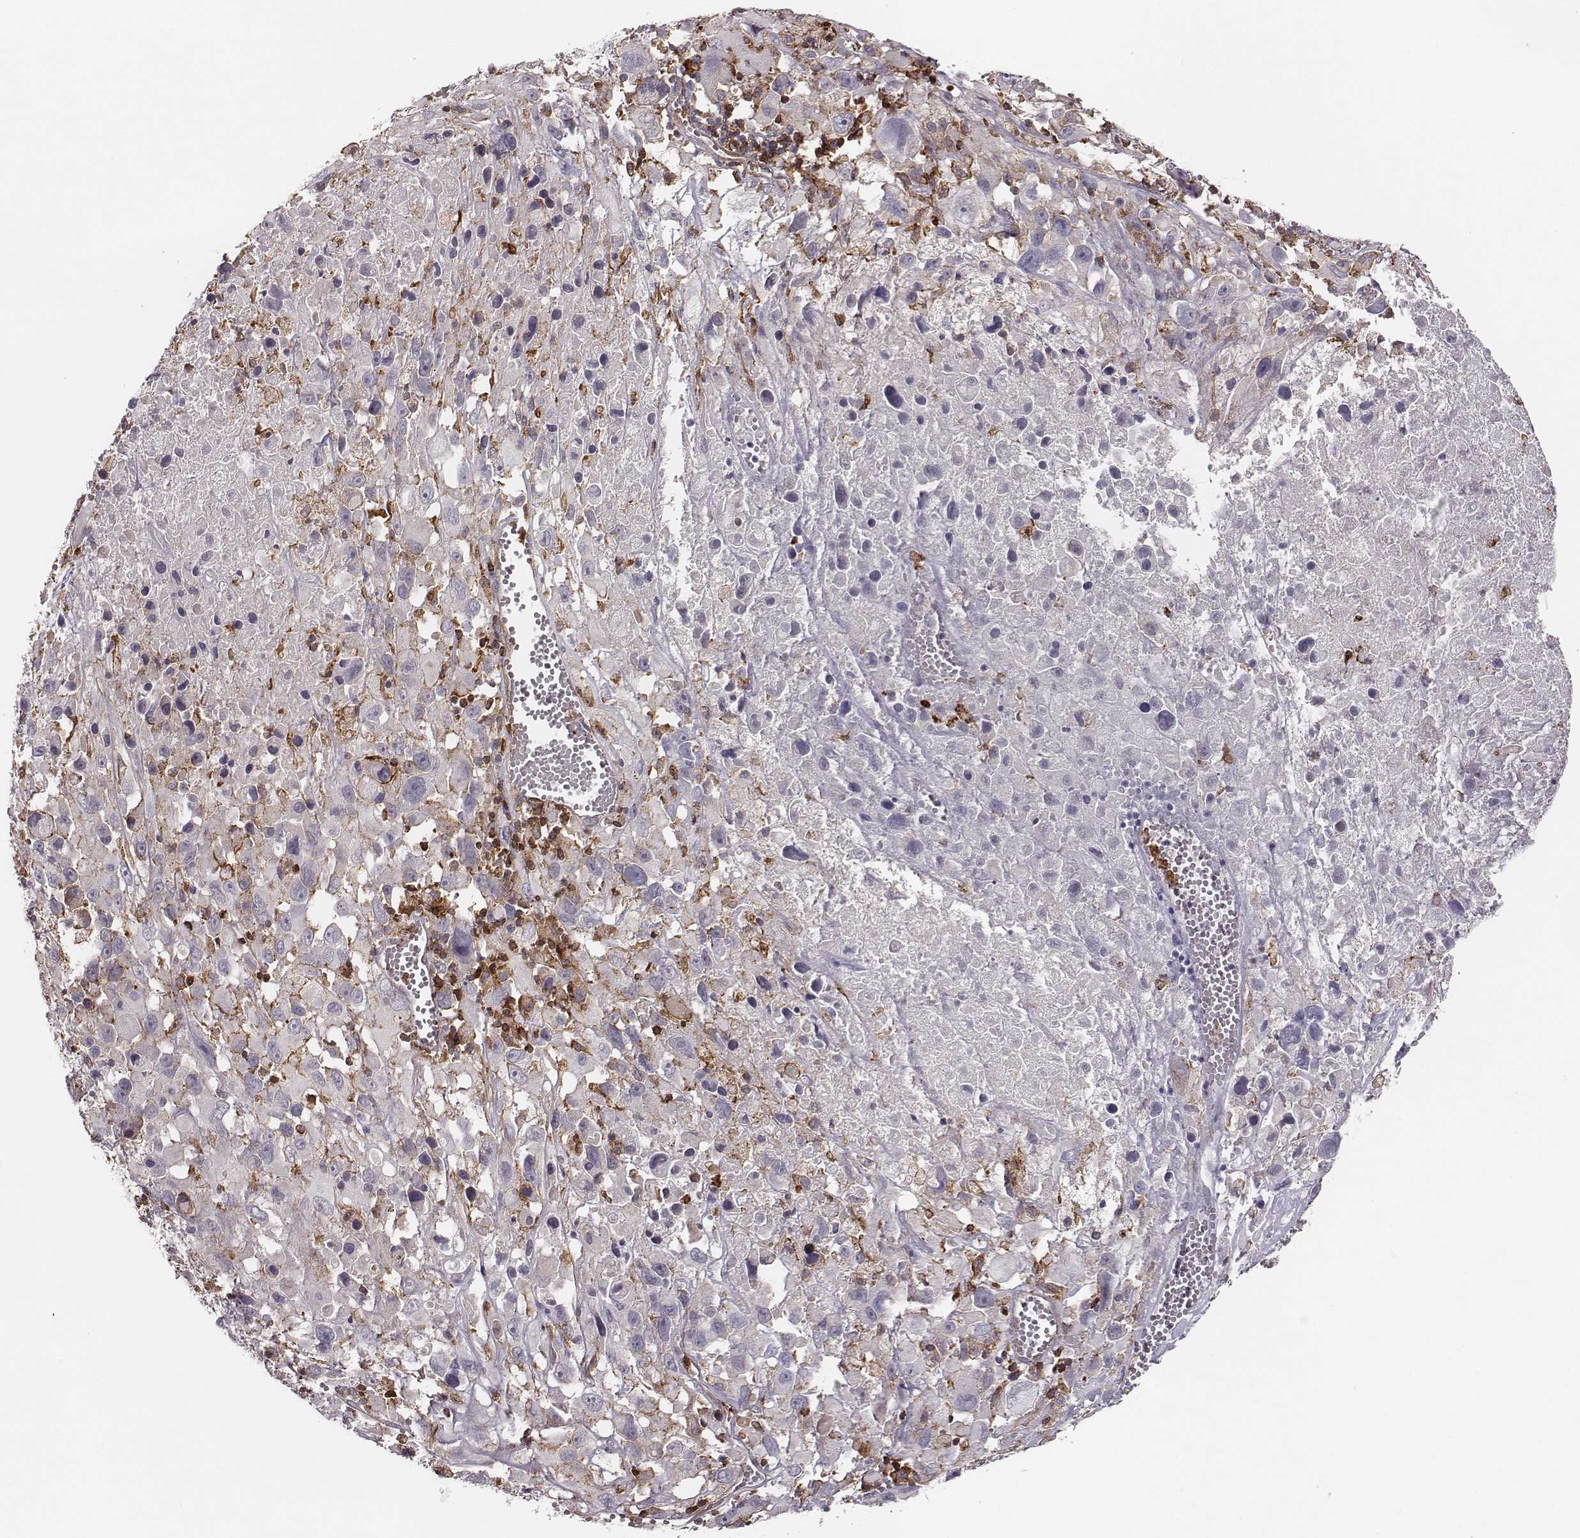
{"staining": {"intensity": "negative", "quantity": "none", "location": "none"}, "tissue": "melanoma", "cell_type": "Tumor cells", "image_type": "cancer", "snomed": [{"axis": "morphology", "description": "Malignant melanoma, Metastatic site"}, {"axis": "topography", "description": "Lymph node"}], "caption": "High magnification brightfield microscopy of melanoma stained with DAB (brown) and counterstained with hematoxylin (blue): tumor cells show no significant expression. (DAB (3,3'-diaminobenzidine) IHC, high magnification).", "gene": "ZYX", "patient": {"sex": "male", "age": 50}}